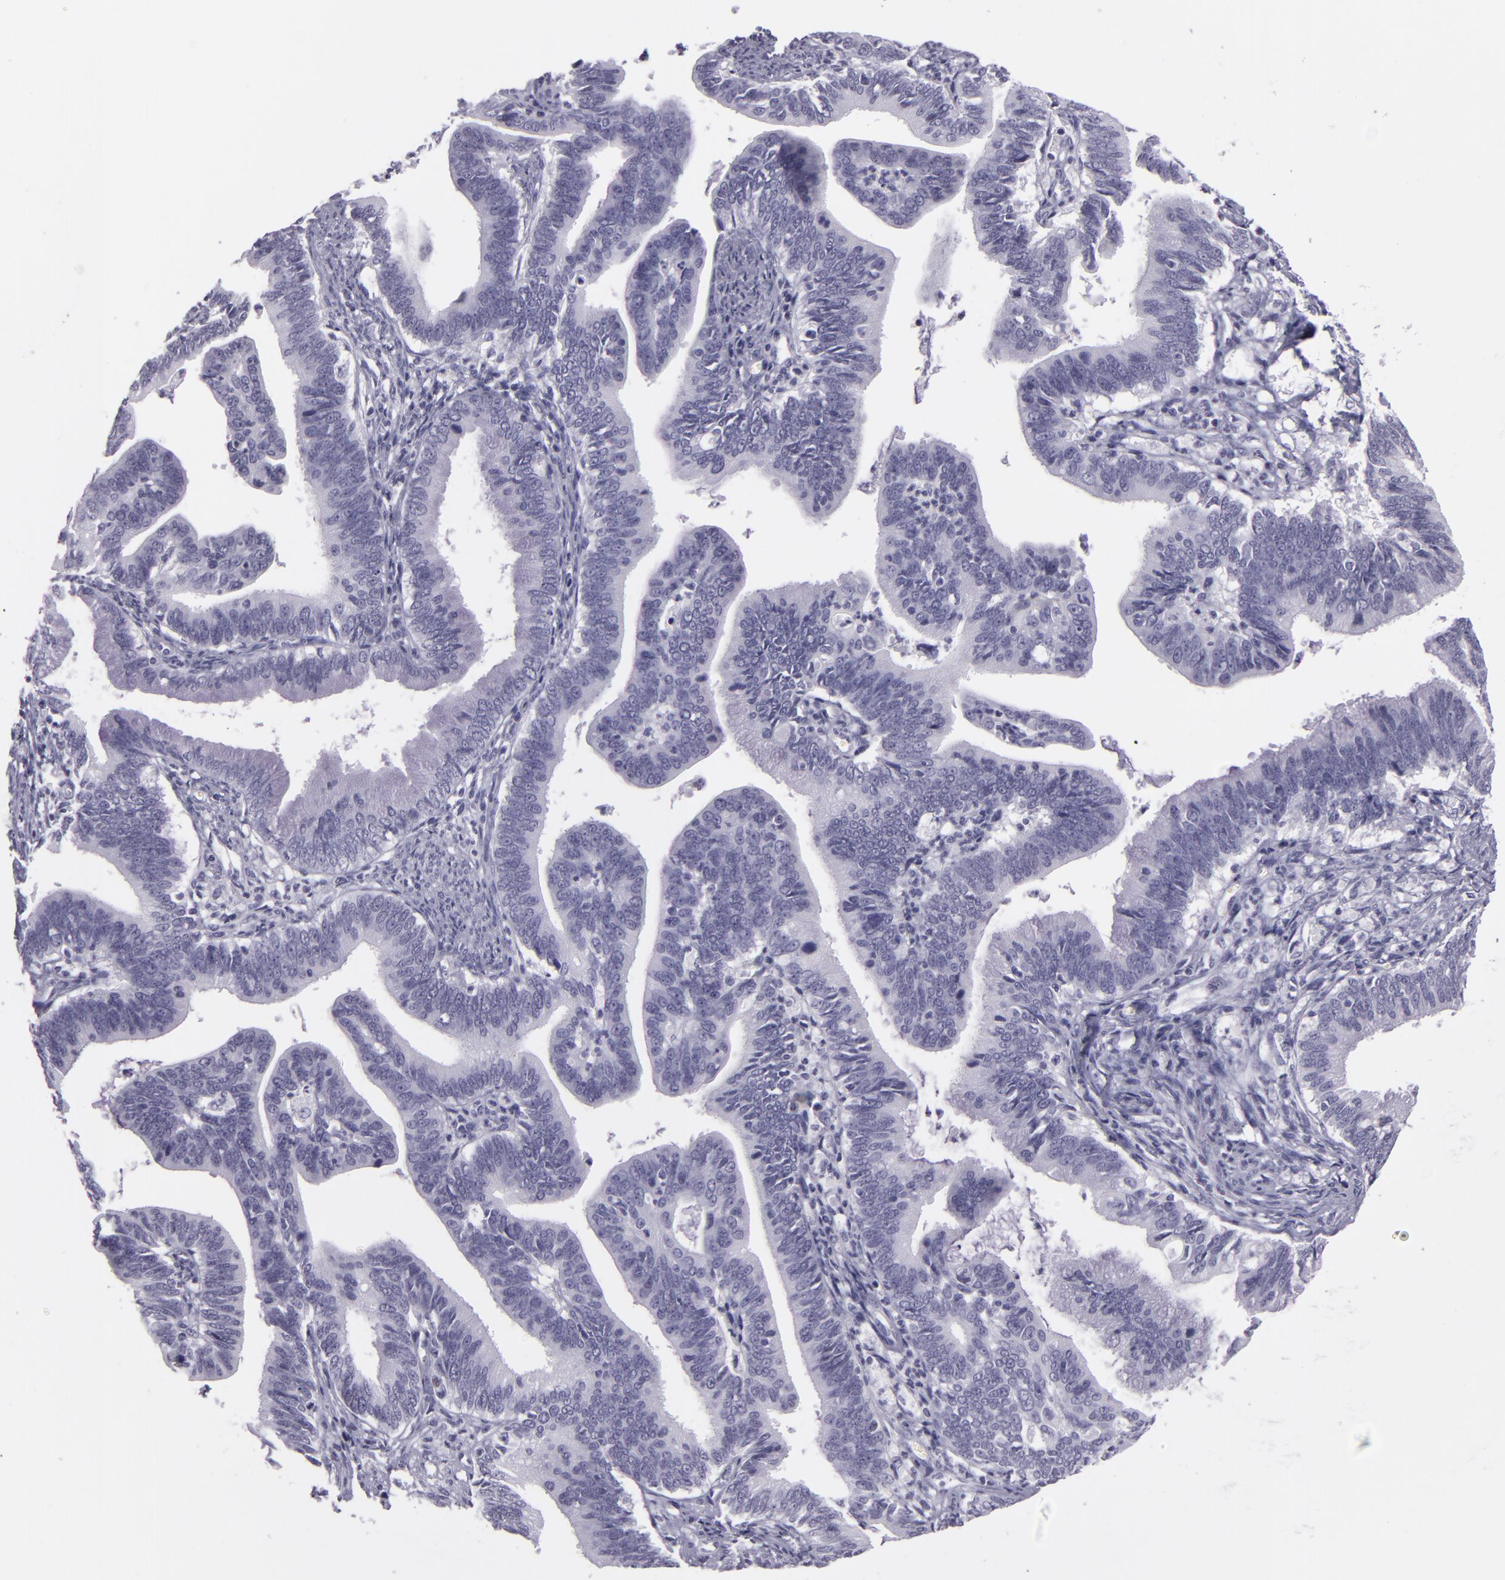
{"staining": {"intensity": "negative", "quantity": "none", "location": "none"}, "tissue": "cervical cancer", "cell_type": "Tumor cells", "image_type": "cancer", "snomed": [{"axis": "morphology", "description": "Adenocarcinoma, NOS"}, {"axis": "topography", "description": "Cervix"}], "caption": "Cervical adenocarcinoma was stained to show a protein in brown. There is no significant expression in tumor cells.", "gene": "MCM3", "patient": {"sex": "female", "age": 47}}